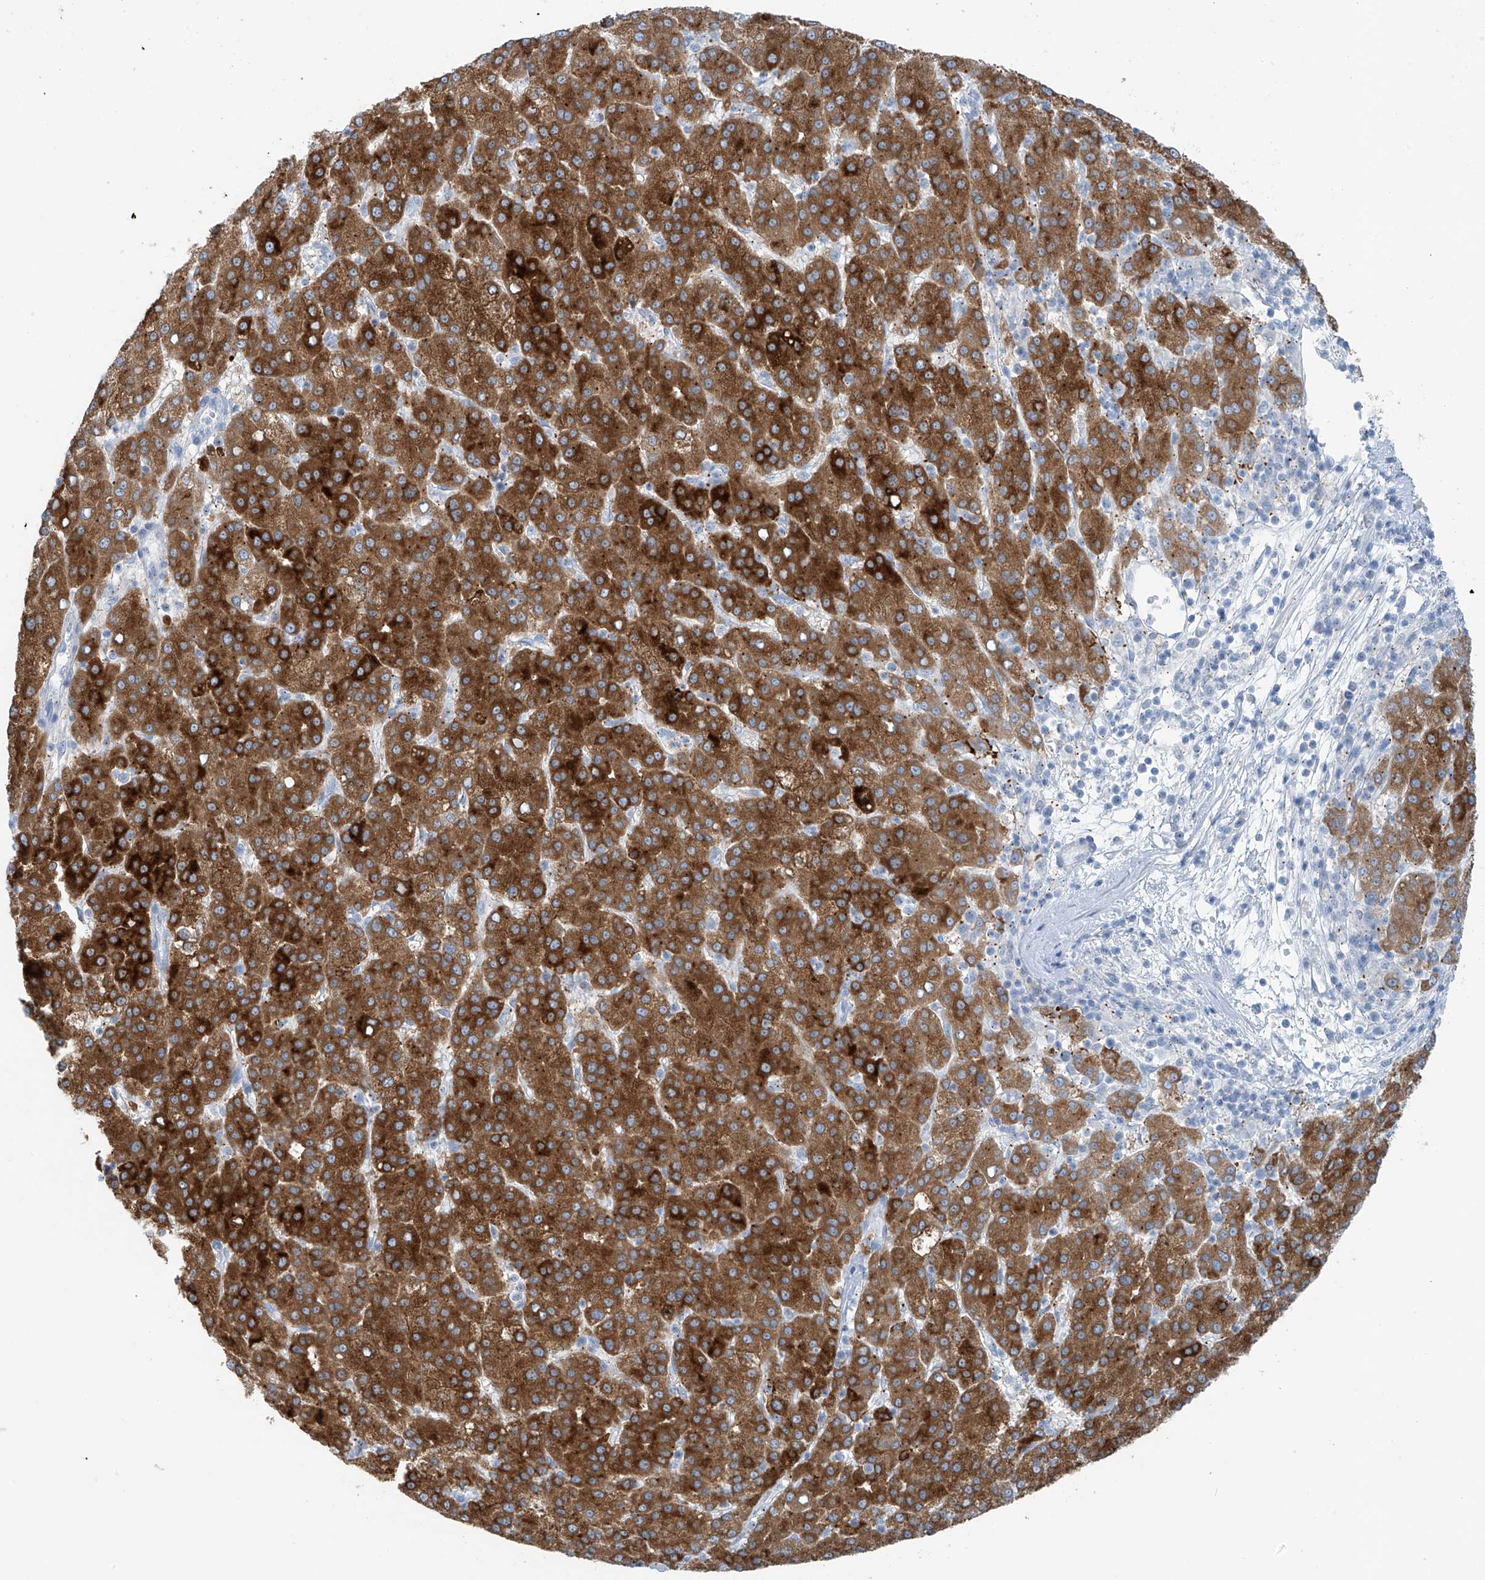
{"staining": {"intensity": "strong", "quantity": ">75%", "location": "cytoplasmic/membranous"}, "tissue": "liver cancer", "cell_type": "Tumor cells", "image_type": "cancer", "snomed": [{"axis": "morphology", "description": "Carcinoma, Hepatocellular, NOS"}, {"axis": "topography", "description": "Liver"}], "caption": "Liver cancer stained with immunohistochemistry (IHC) displays strong cytoplasmic/membranous expression in approximately >75% of tumor cells.", "gene": "SLC25A43", "patient": {"sex": "female", "age": 58}}